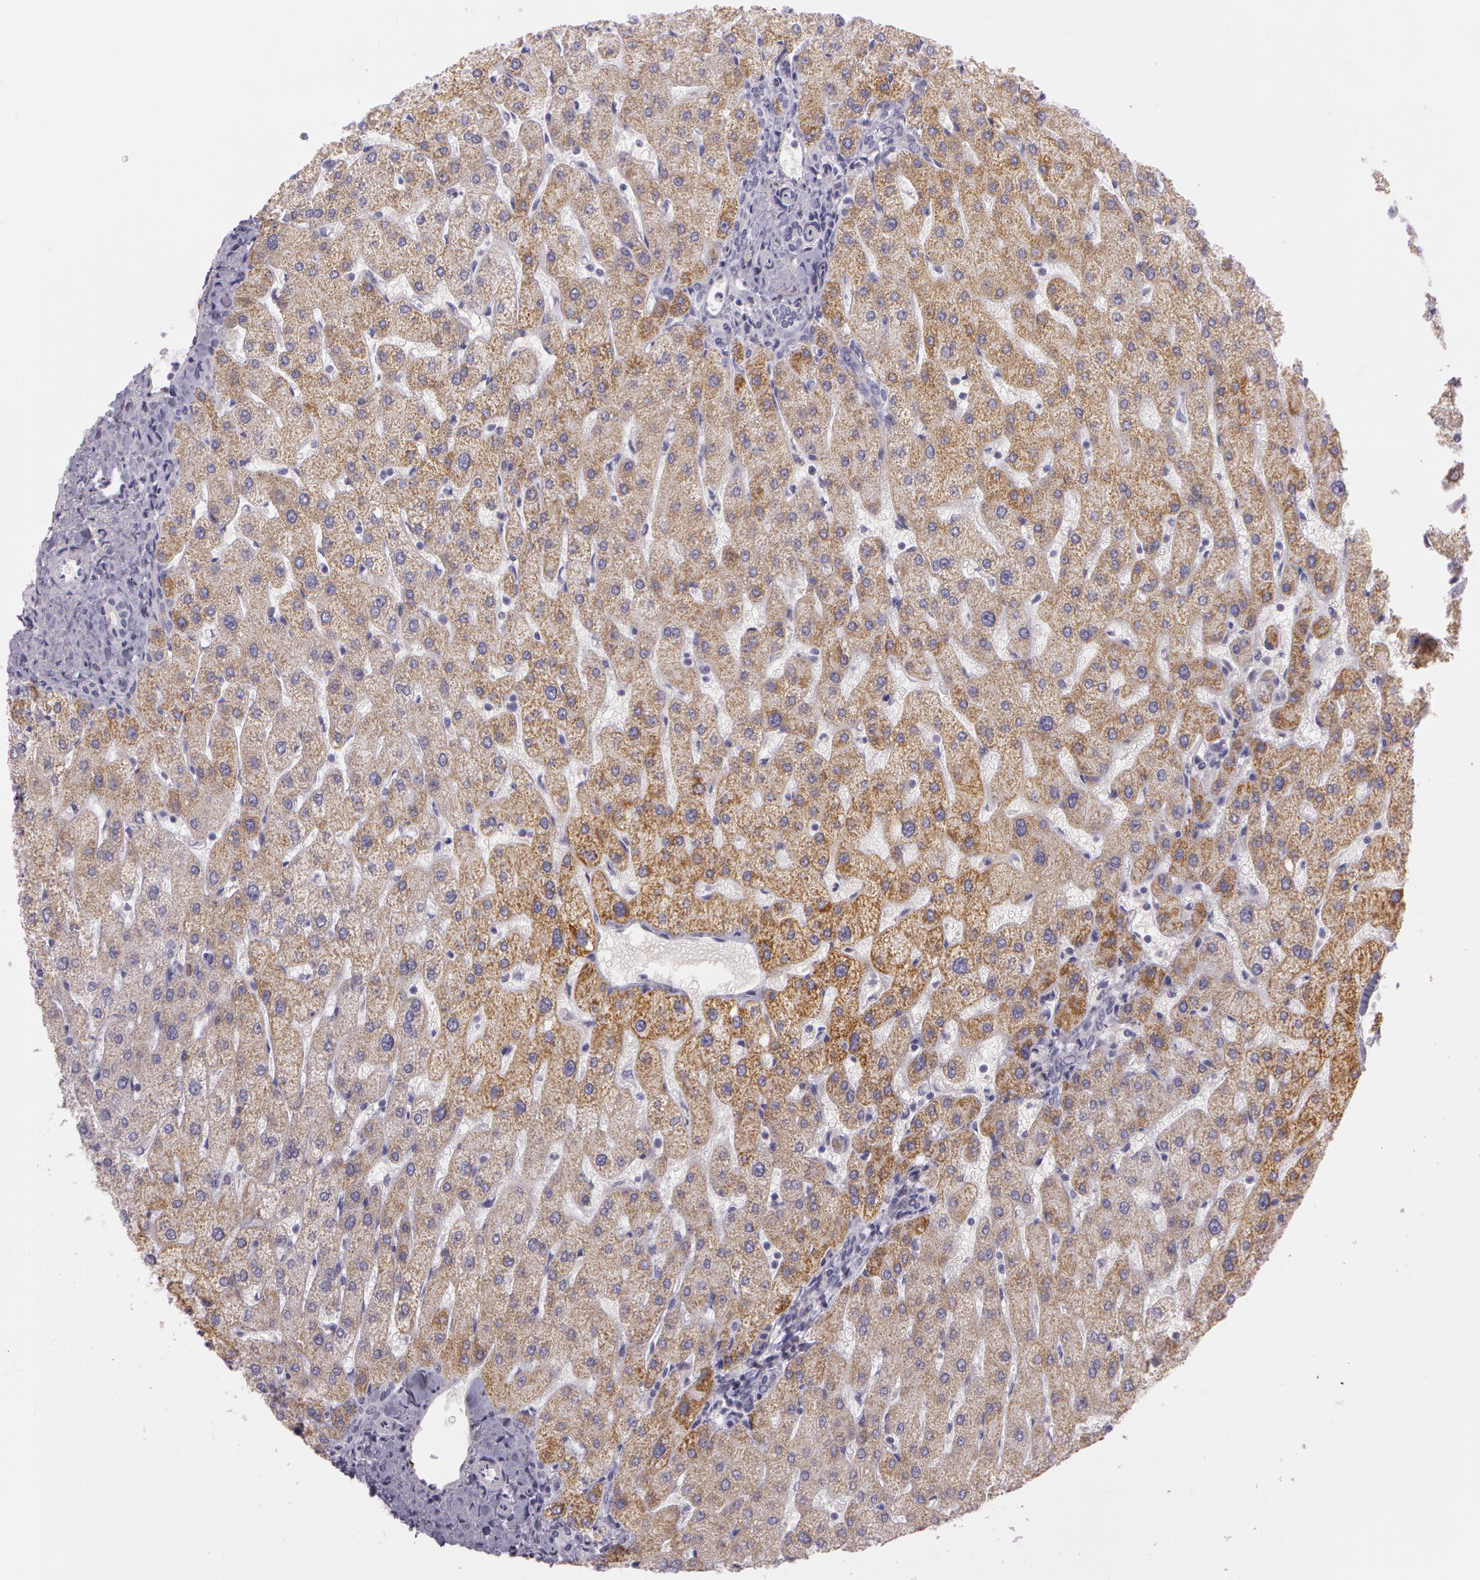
{"staining": {"intensity": "negative", "quantity": "none", "location": "none"}, "tissue": "liver", "cell_type": "Cholangiocytes", "image_type": "normal", "snomed": [{"axis": "morphology", "description": "Normal tissue, NOS"}, {"axis": "topography", "description": "Liver"}], "caption": "A high-resolution histopathology image shows immunohistochemistry (IHC) staining of benign liver, which exhibits no significant expression in cholangiocytes. (Brightfield microscopy of DAB (3,3'-diaminobenzidine) IHC at high magnification).", "gene": "OTC", "patient": {"sex": "male", "age": 67}}